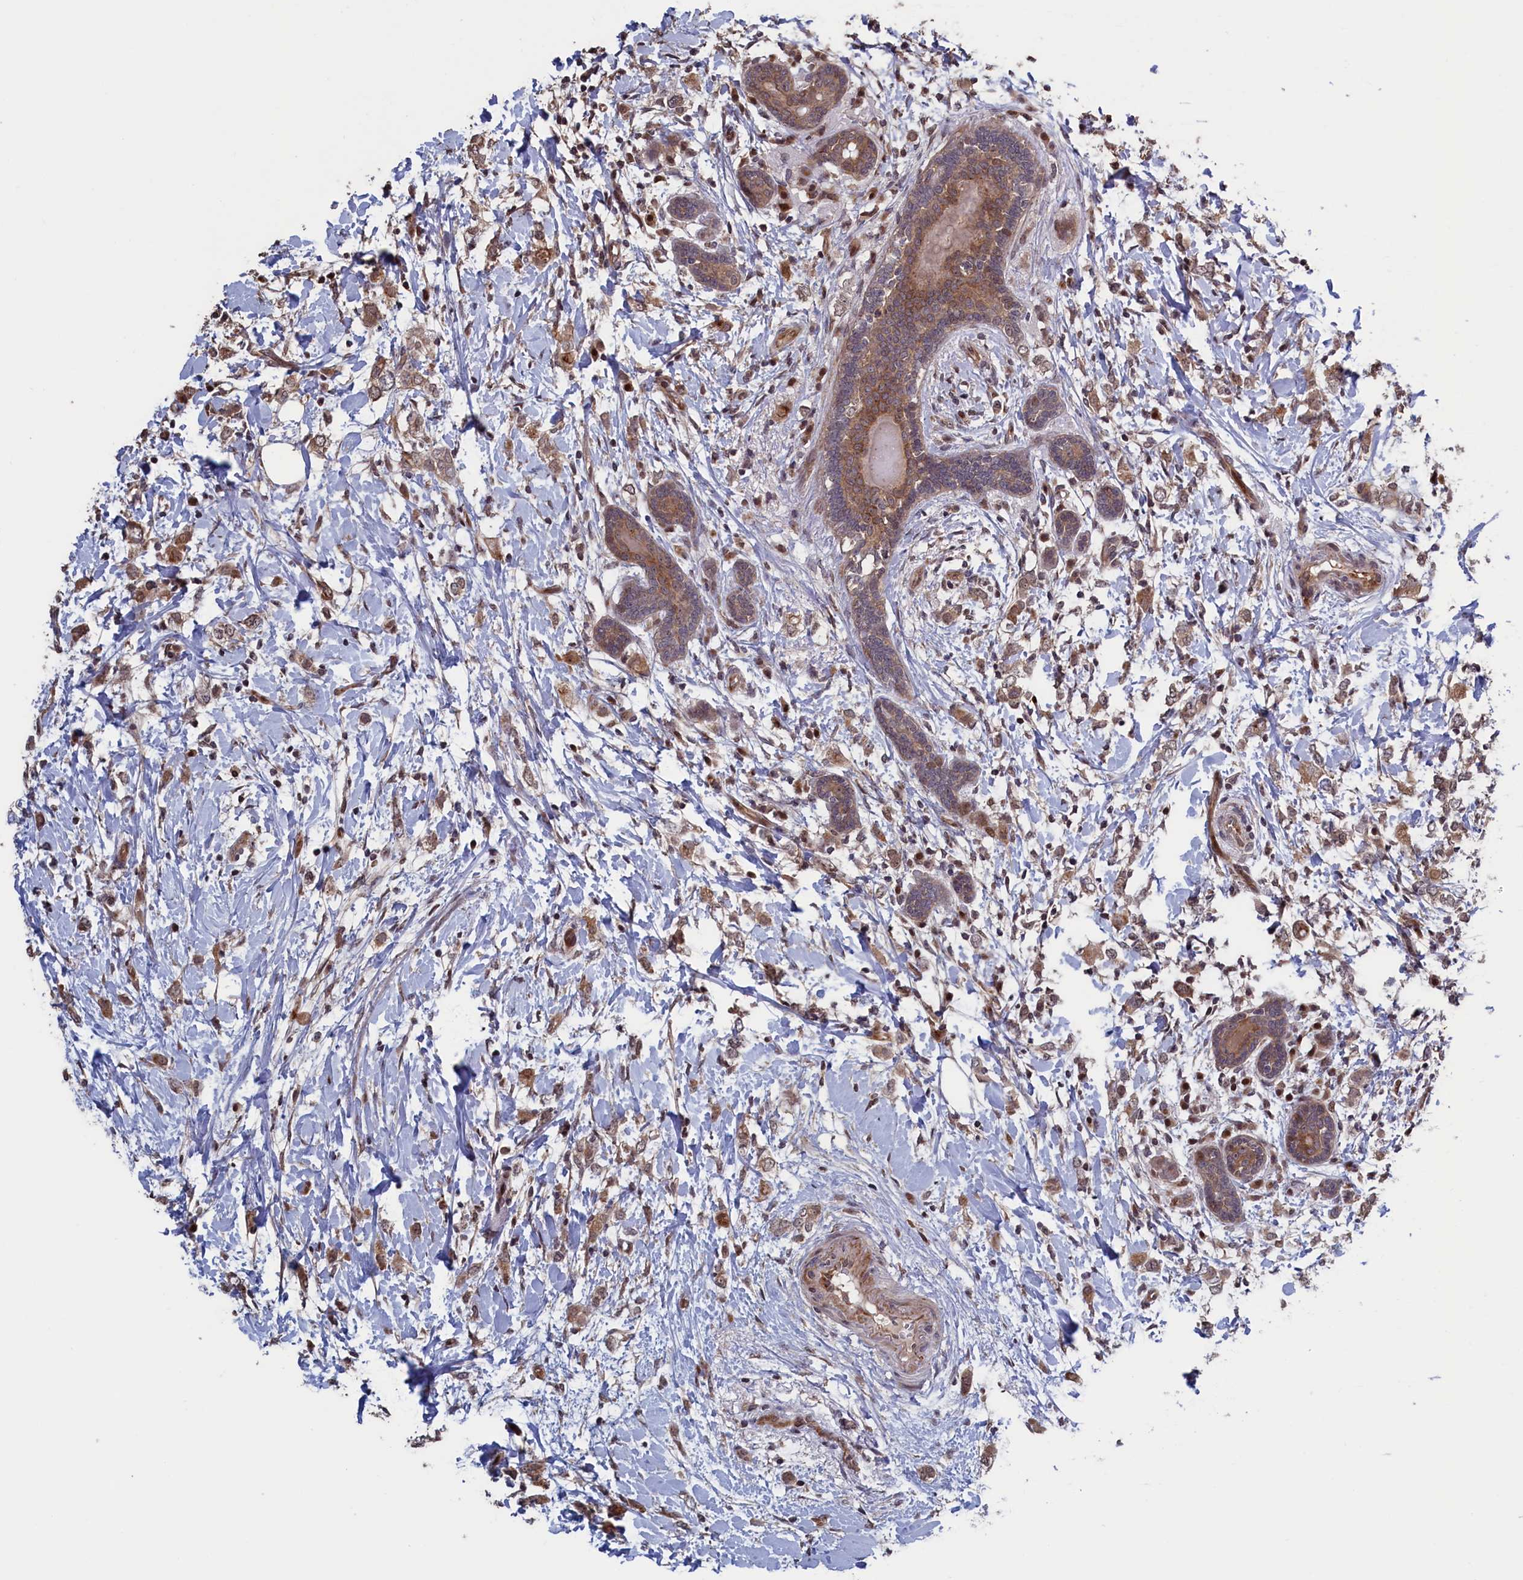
{"staining": {"intensity": "moderate", "quantity": ">75%", "location": "cytoplasmic/membranous,nuclear"}, "tissue": "breast cancer", "cell_type": "Tumor cells", "image_type": "cancer", "snomed": [{"axis": "morphology", "description": "Normal tissue, NOS"}, {"axis": "morphology", "description": "Lobular carcinoma"}, {"axis": "topography", "description": "Breast"}], "caption": "An immunohistochemistry (IHC) image of neoplastic tissue is shown. Protein staining in brown labels moderate cytoplasmic/membranous and nuclear positivity in breast cancer (lobular carcinoma) within tumor cells.", "gene": "LSG1", "patient": {"sex": "female", "age": 47}}